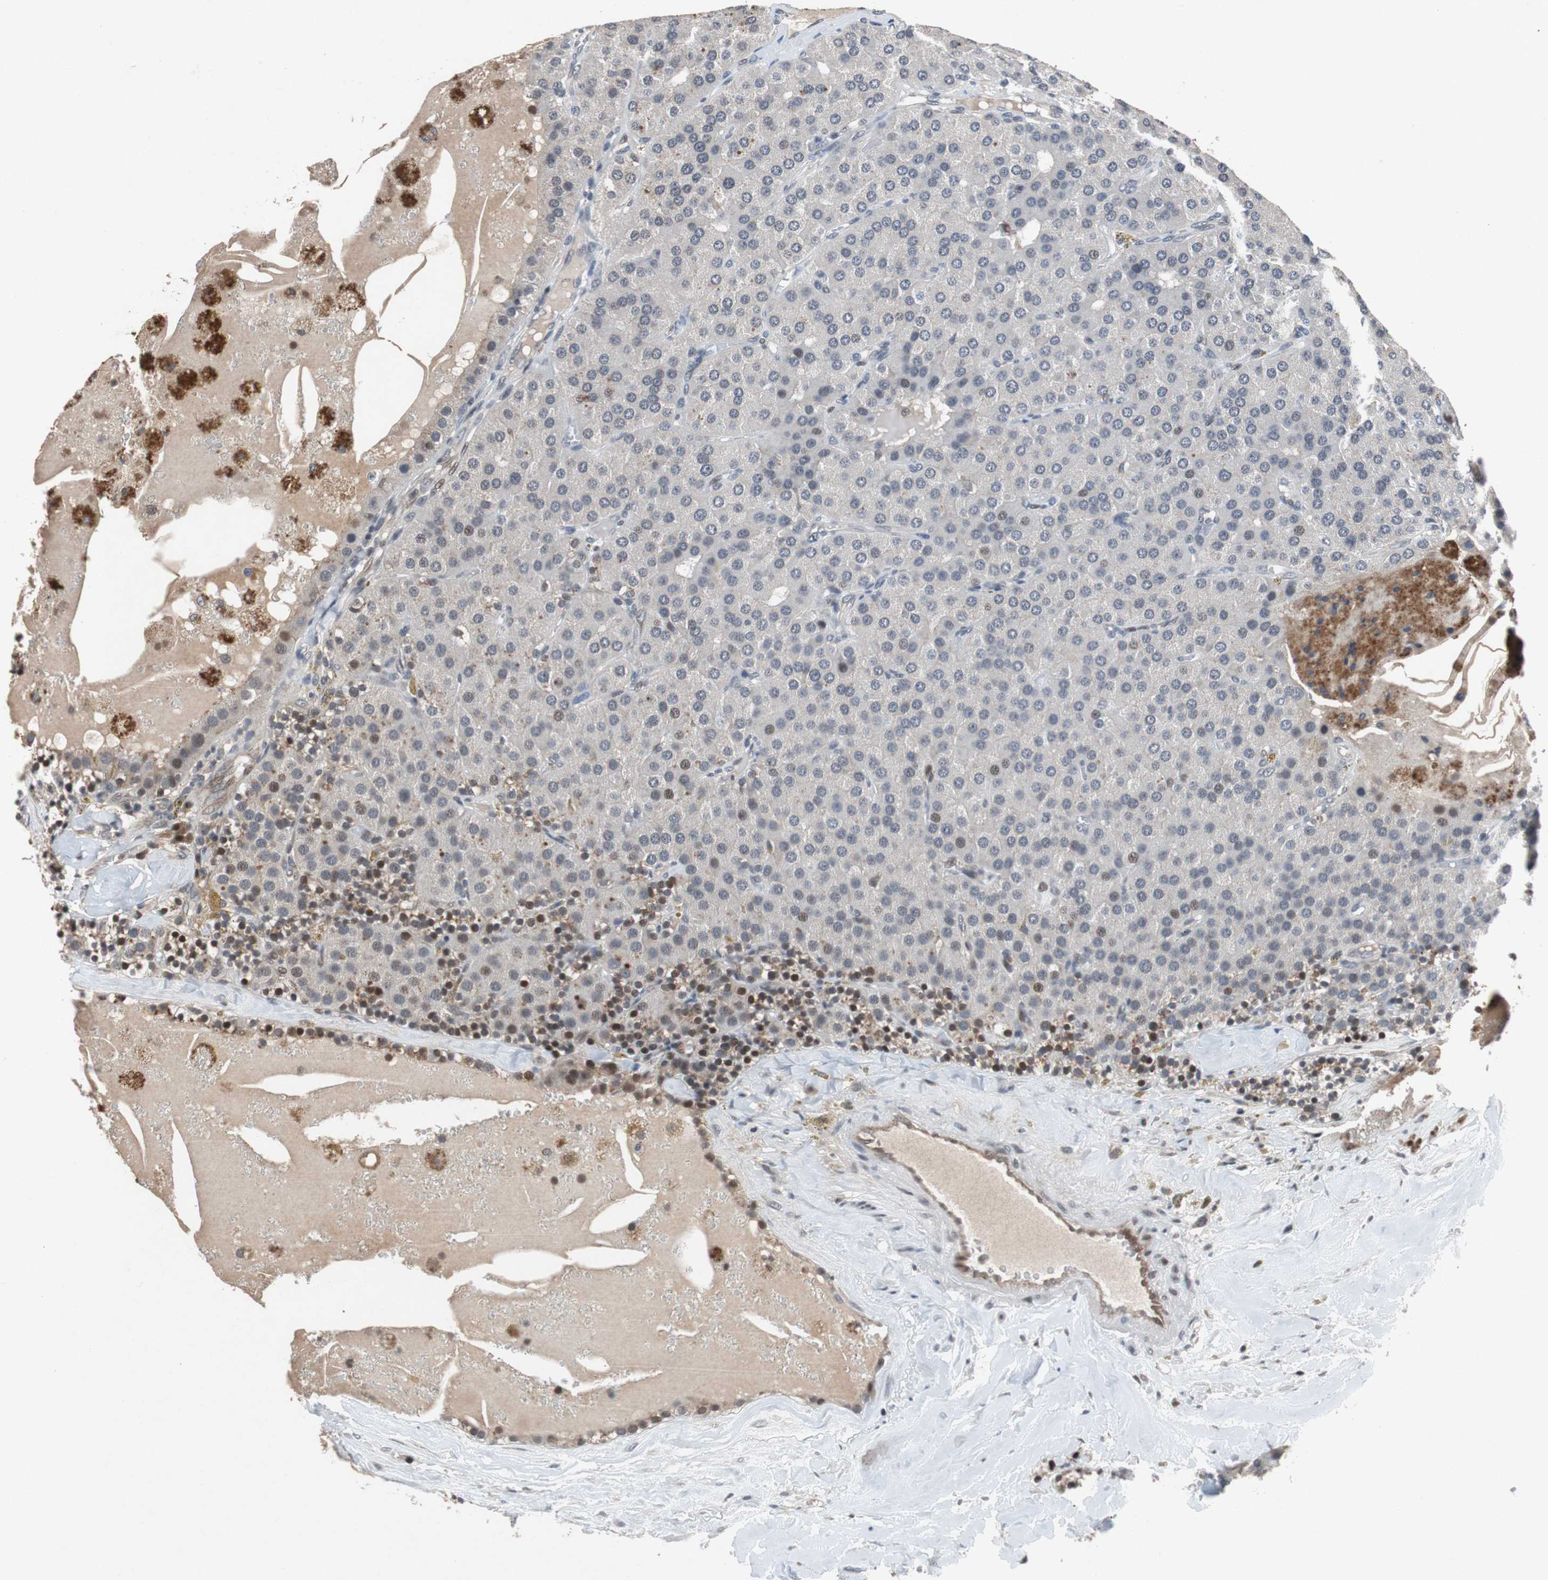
{"staining": {"intensity": "weak", "quantity": "<25%", "location": "nuclear"}, "tissue": "parathyroid gland", "cell_type": "Glandular cells", "image_type": "normal", "snomed": [{"axis": "morphology", "description": "Normal tissue, NOS"}, {"axis": "morphology", "description": "Adenoma, NOS"}, {"axis": "topography", "description": "Parathyroid gland"}], "caption": "High power microscopy photomicrograph of an immunohistochemistry (IHC) image of benign parathyroid gland, revealing no significant staining in glandular cells. (DAB IHC with hematoxylin counter stain).", "gene": "TP63", "patient": {"sex": "female", "age": 86}}